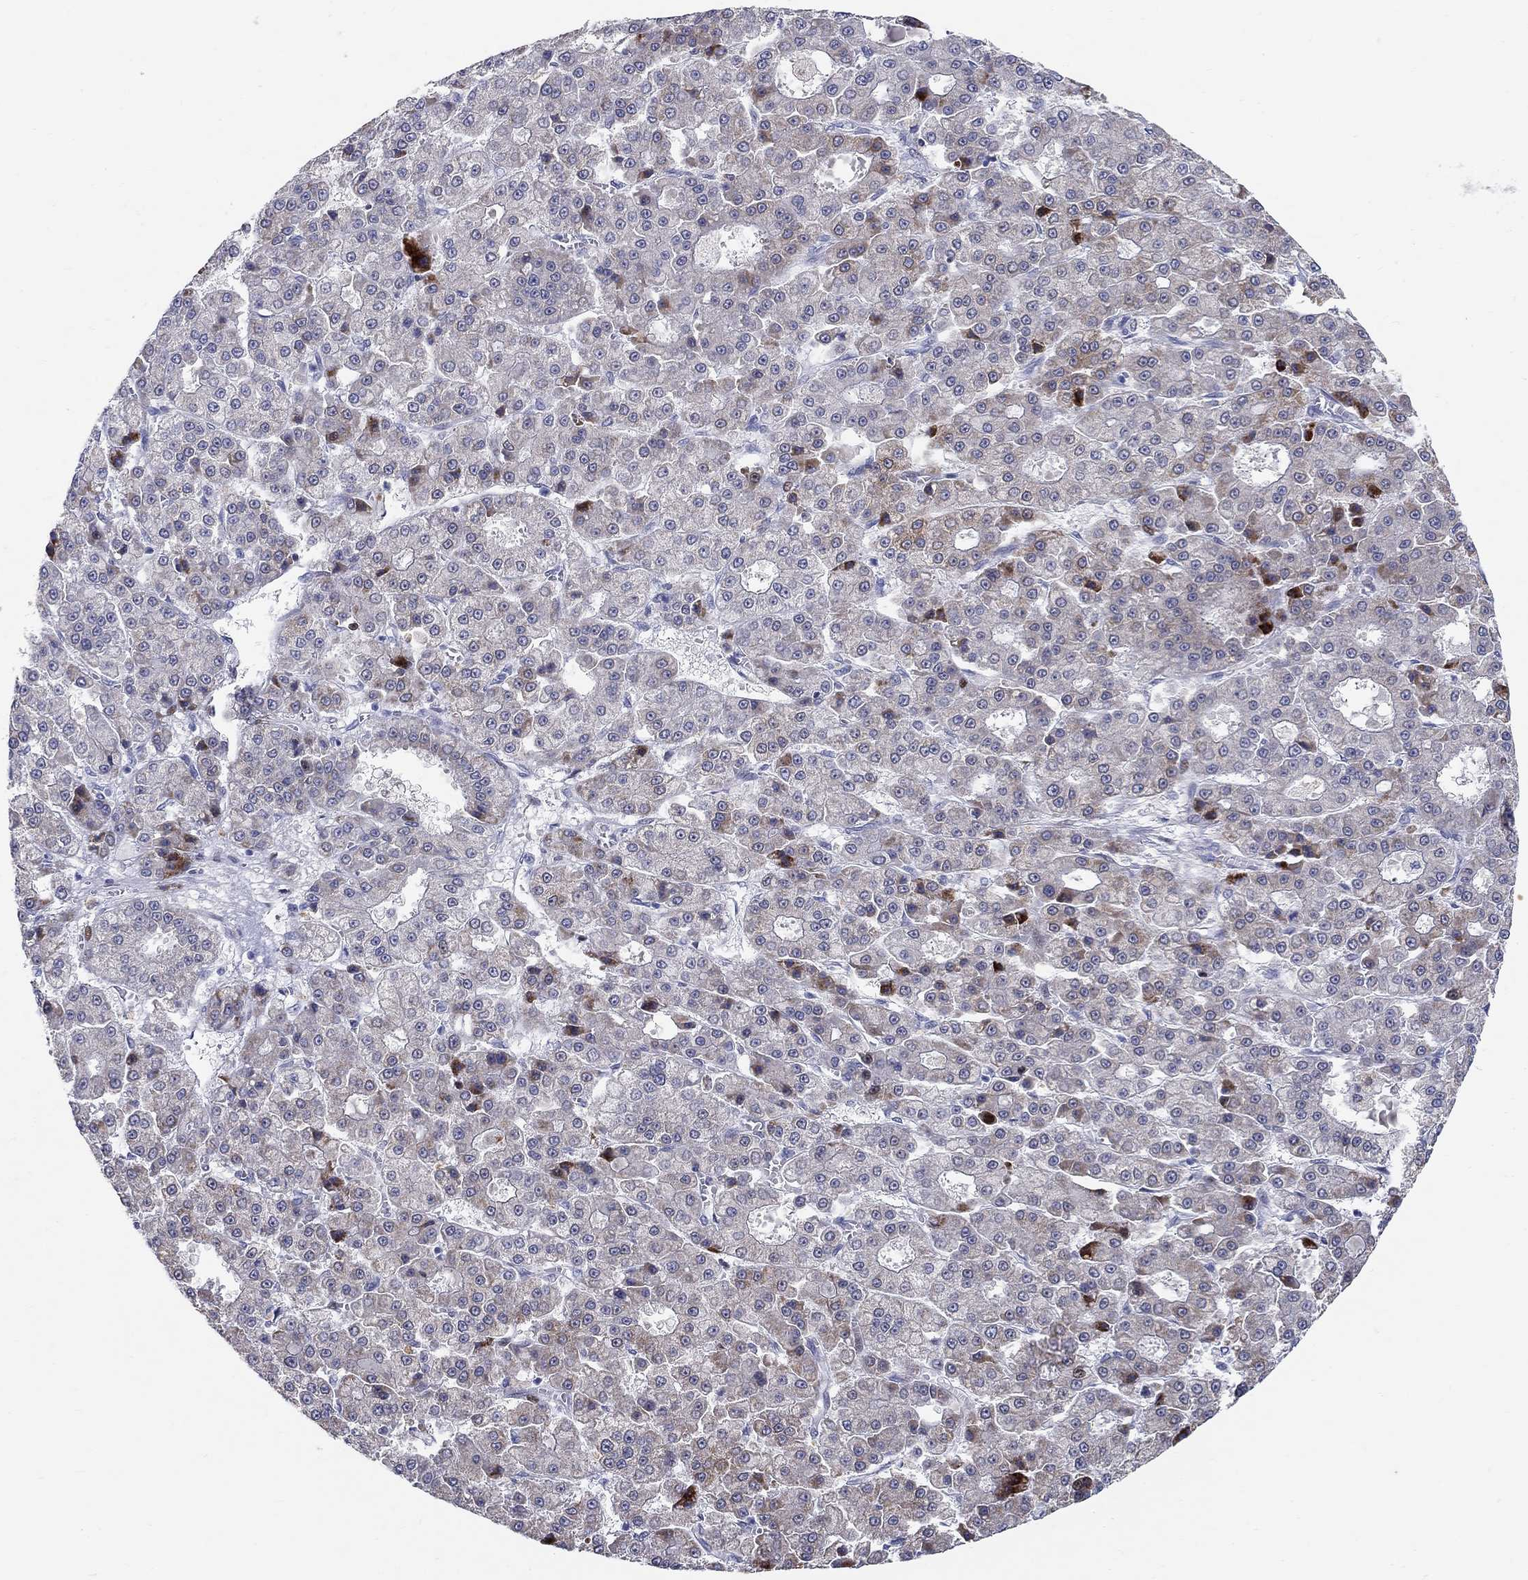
{"staining": {"intensity": "moderate", "quantity": "<25%", "location": "cytoplasmic/membranous,nuclear"}, "tissue": "liver cancer", "cell_type": "Tumor cells", "image_type": "cancer", "snomed": [{"axis": "morphology", "description": "Carcinoma, Hepatocellular, NOS"}, {"axis": "topography", "description": "Liver"}], "caption": "High-magnification brightfield microscopy of hepatocellular carcinoma (liver) stained with DAB (brown) and counterstained with hematoxylin (blue). tumor cells exhibit moderate cytoplasmic/membranous and nuclear positivity is present in approximately<25% of cells. (DAB (3,3'-diaminobenzidine) IHC with brightfield microscopy, high magnification).", "gene": "RAPGEF5", "patient": {"sex": "male", "age": 70}}